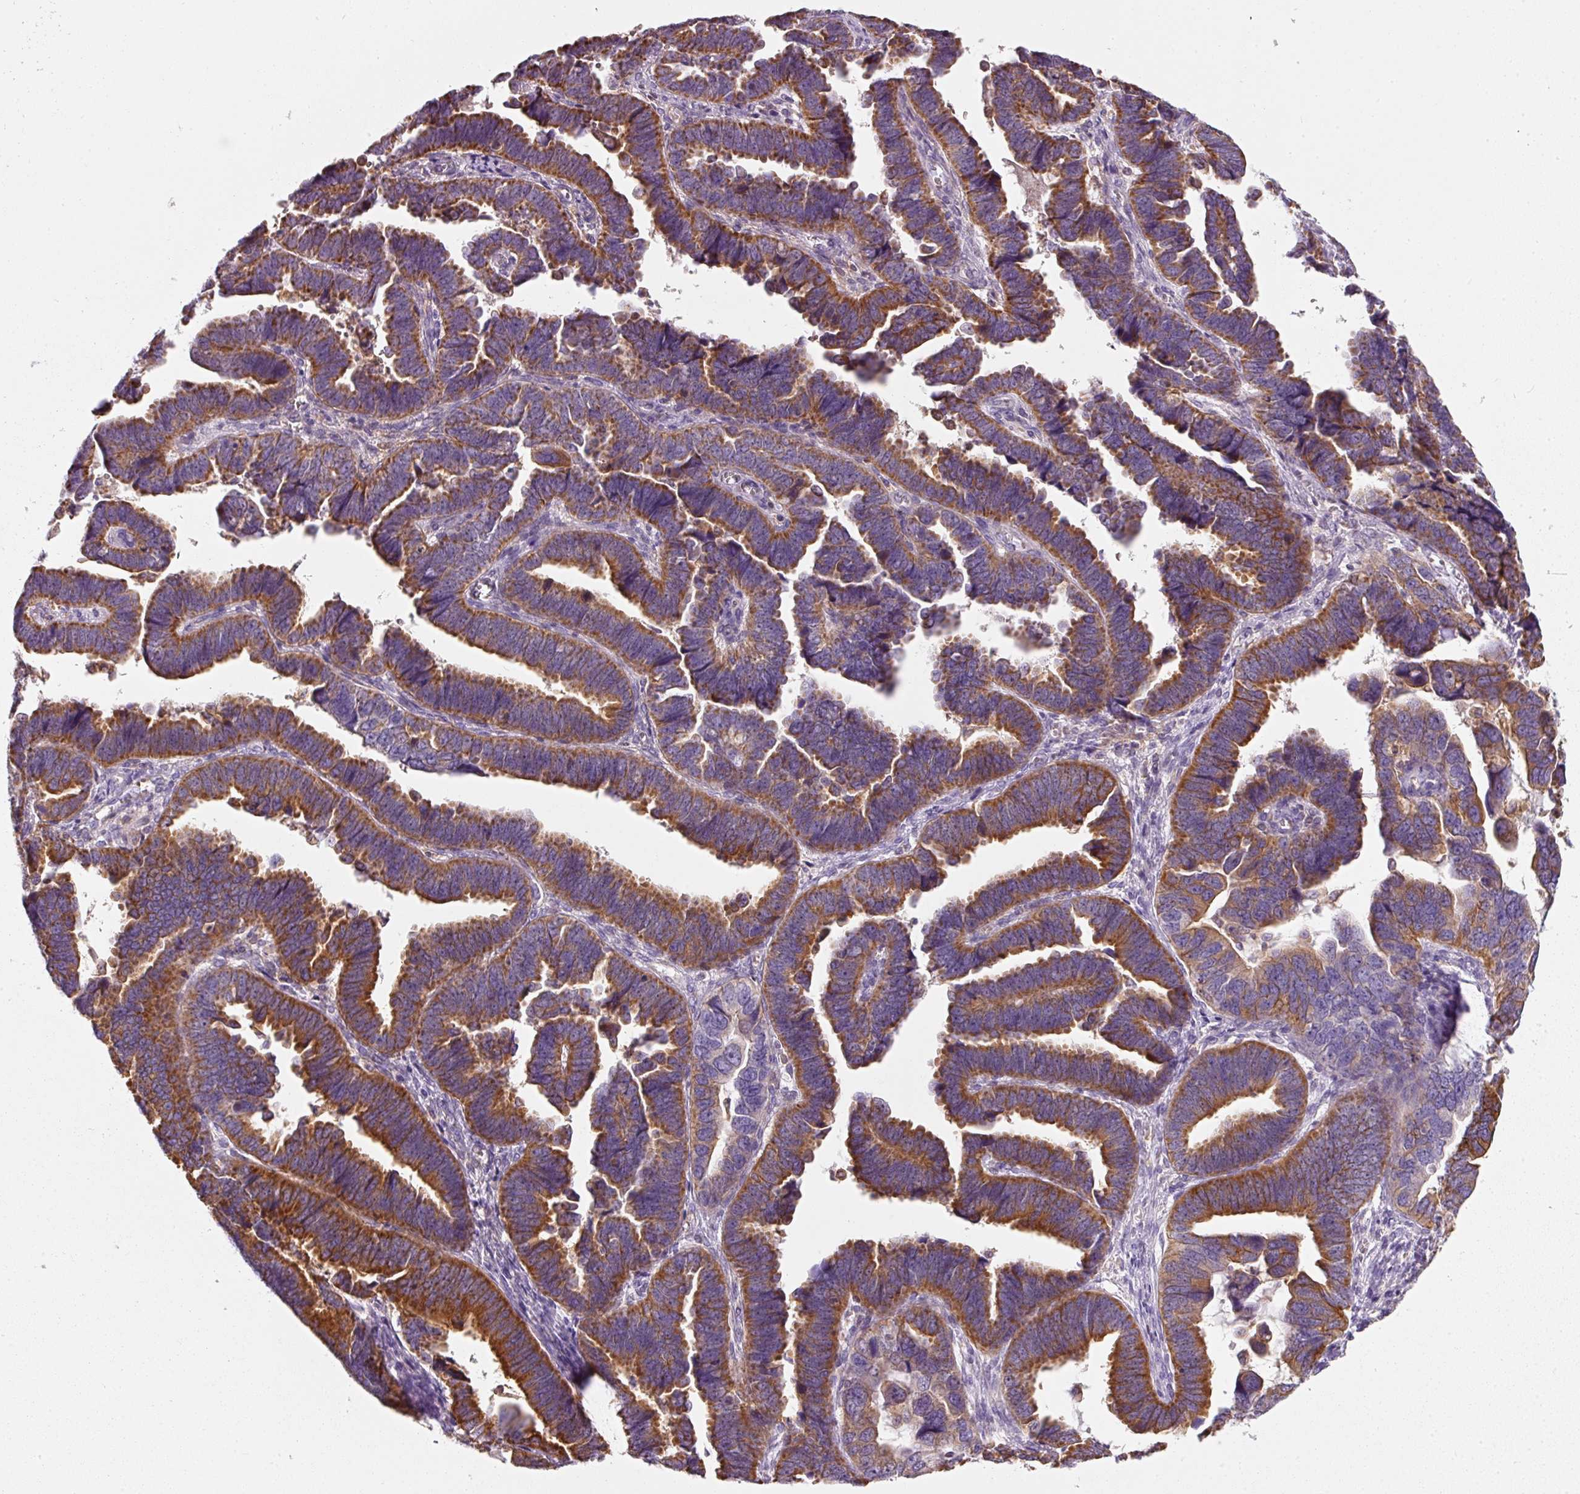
{"staining": {"intensity": "strong", "quantity": ">75%", "location": "cytoplasmic/membranous"}, "tissue": "endometrial cancer", "cell_type": "Tumor cells", "image_type": "cancer", "snomed": [{"axis": "morphology", "description": "Adenocarcinoma, NOS"}, {"axis": "topography", "description": "Endometrium"}], "caption": "The immunohistochemical stain labels strong cytoplasmic/membranous positivity in tumor cells of endometrial cancer (adenocarcinoma) tissue.", "gene": "IQGAP2", "patient": {"sex": "female", "age": 75}}